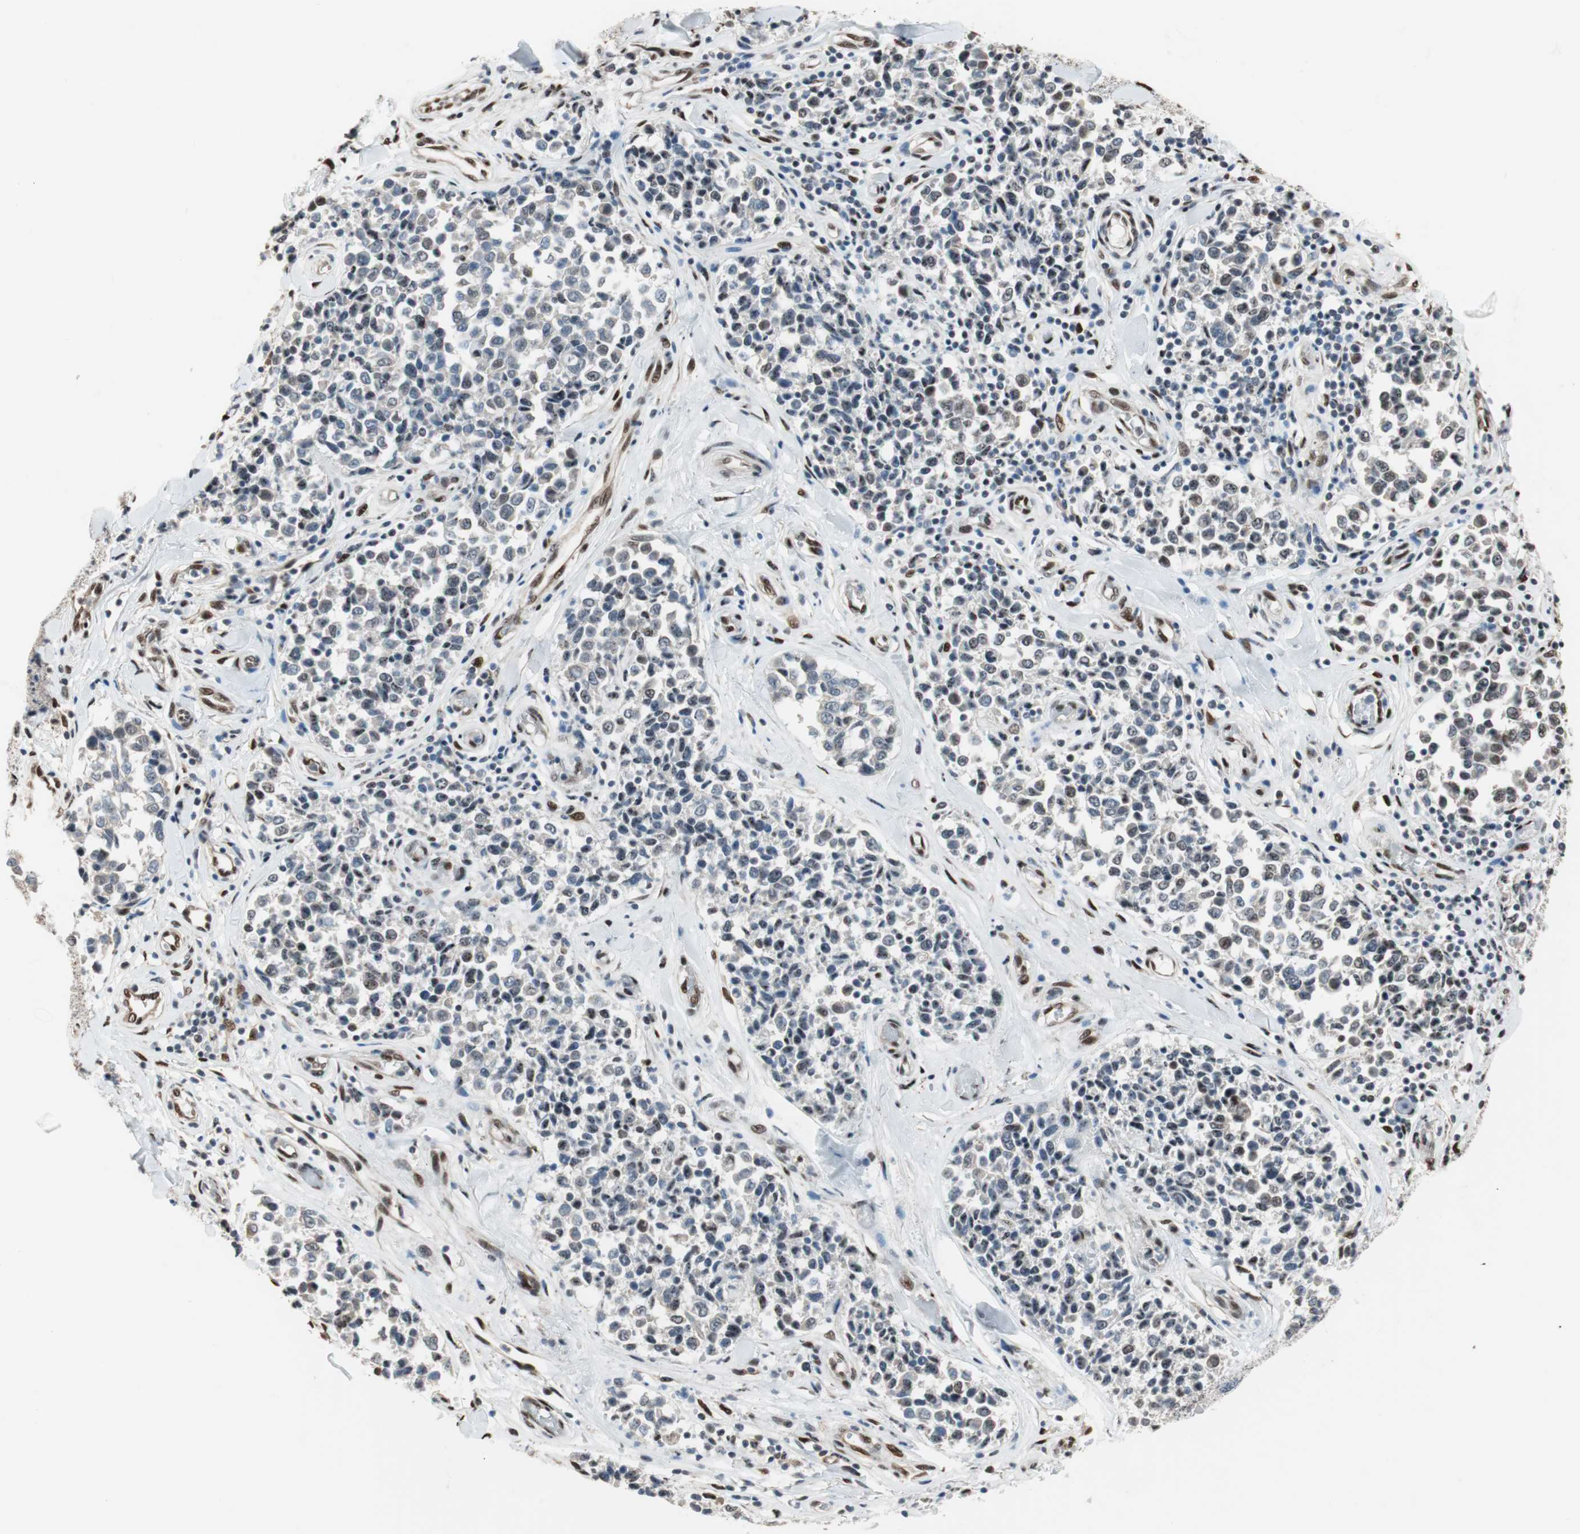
{"staining": {"intensity": "weak", "quantity": "<25%", "location": "nuclear"}, "tissue": "melanoma", "cell_type": "Tumor cells", "image_type": "cancer", "snomed": [{"axis": "morphology", "description": "Malignant melanoma, NOS"}, {"axis": "topography", "description": "Skin"}], "caption": "This is an immunohistochemistry (IHC) image of human malignant melanoma. There is no positivity in tumor cells.", "gene": "PML", "patient": {"sex": "female", "age": 64}}